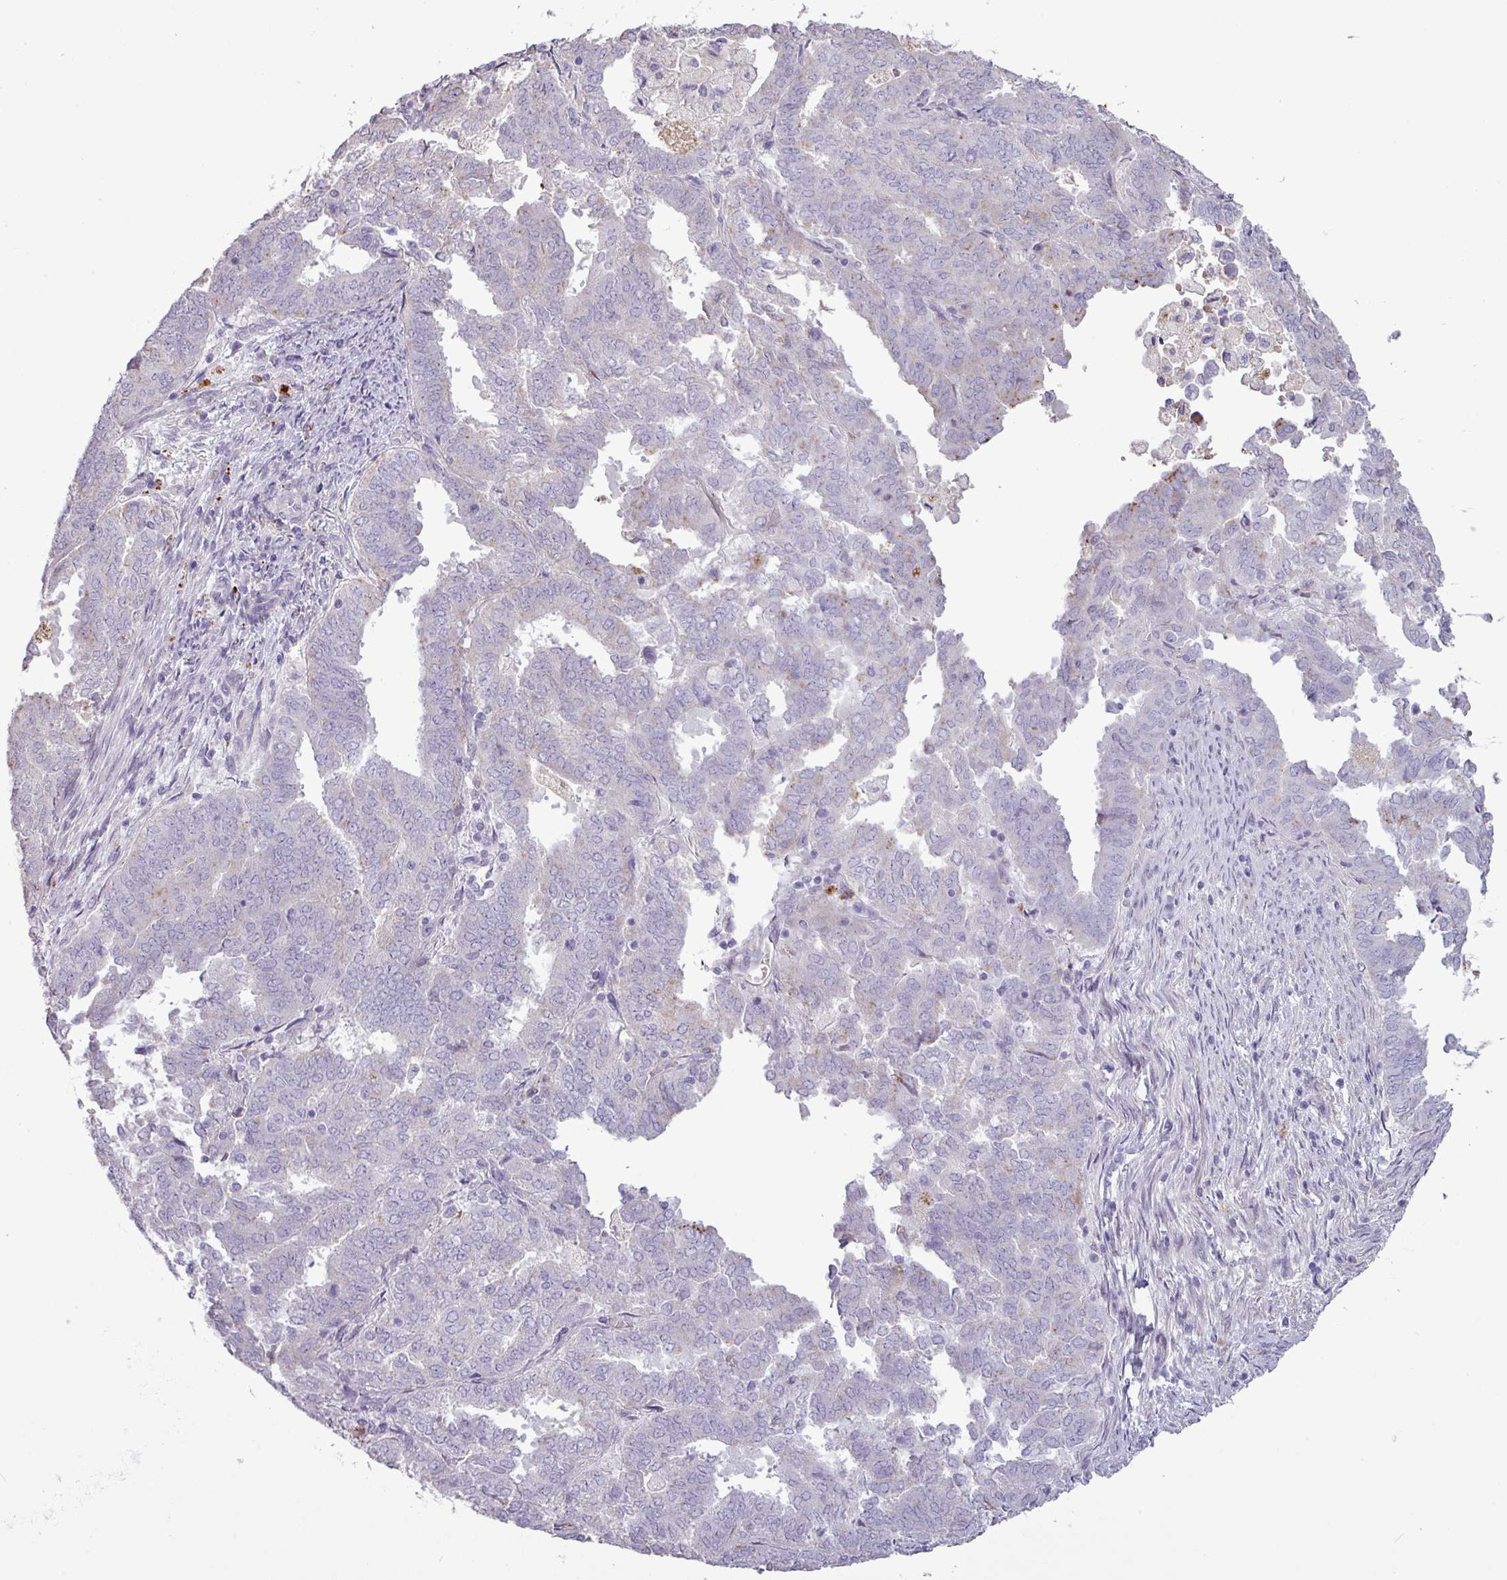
{"staining": {"intensity": "negative", "quantity": "none", "location": "none"}, "tissue": "endometrial cancer", "cell_type": "Tumor cells", "image_type": "cancer", "snomed": [{"axis": "morphology", "description": "Adenocarcinoma, NOS"}, {"axis": "topography", "description": "Endometrium"}], "caption": "Protein analysis of adenocarcinoma (endometrial) exhibits no significant positivity in tumor cells.", "gene": "C4B", "patient": {"sex": "female", "age": 72}}